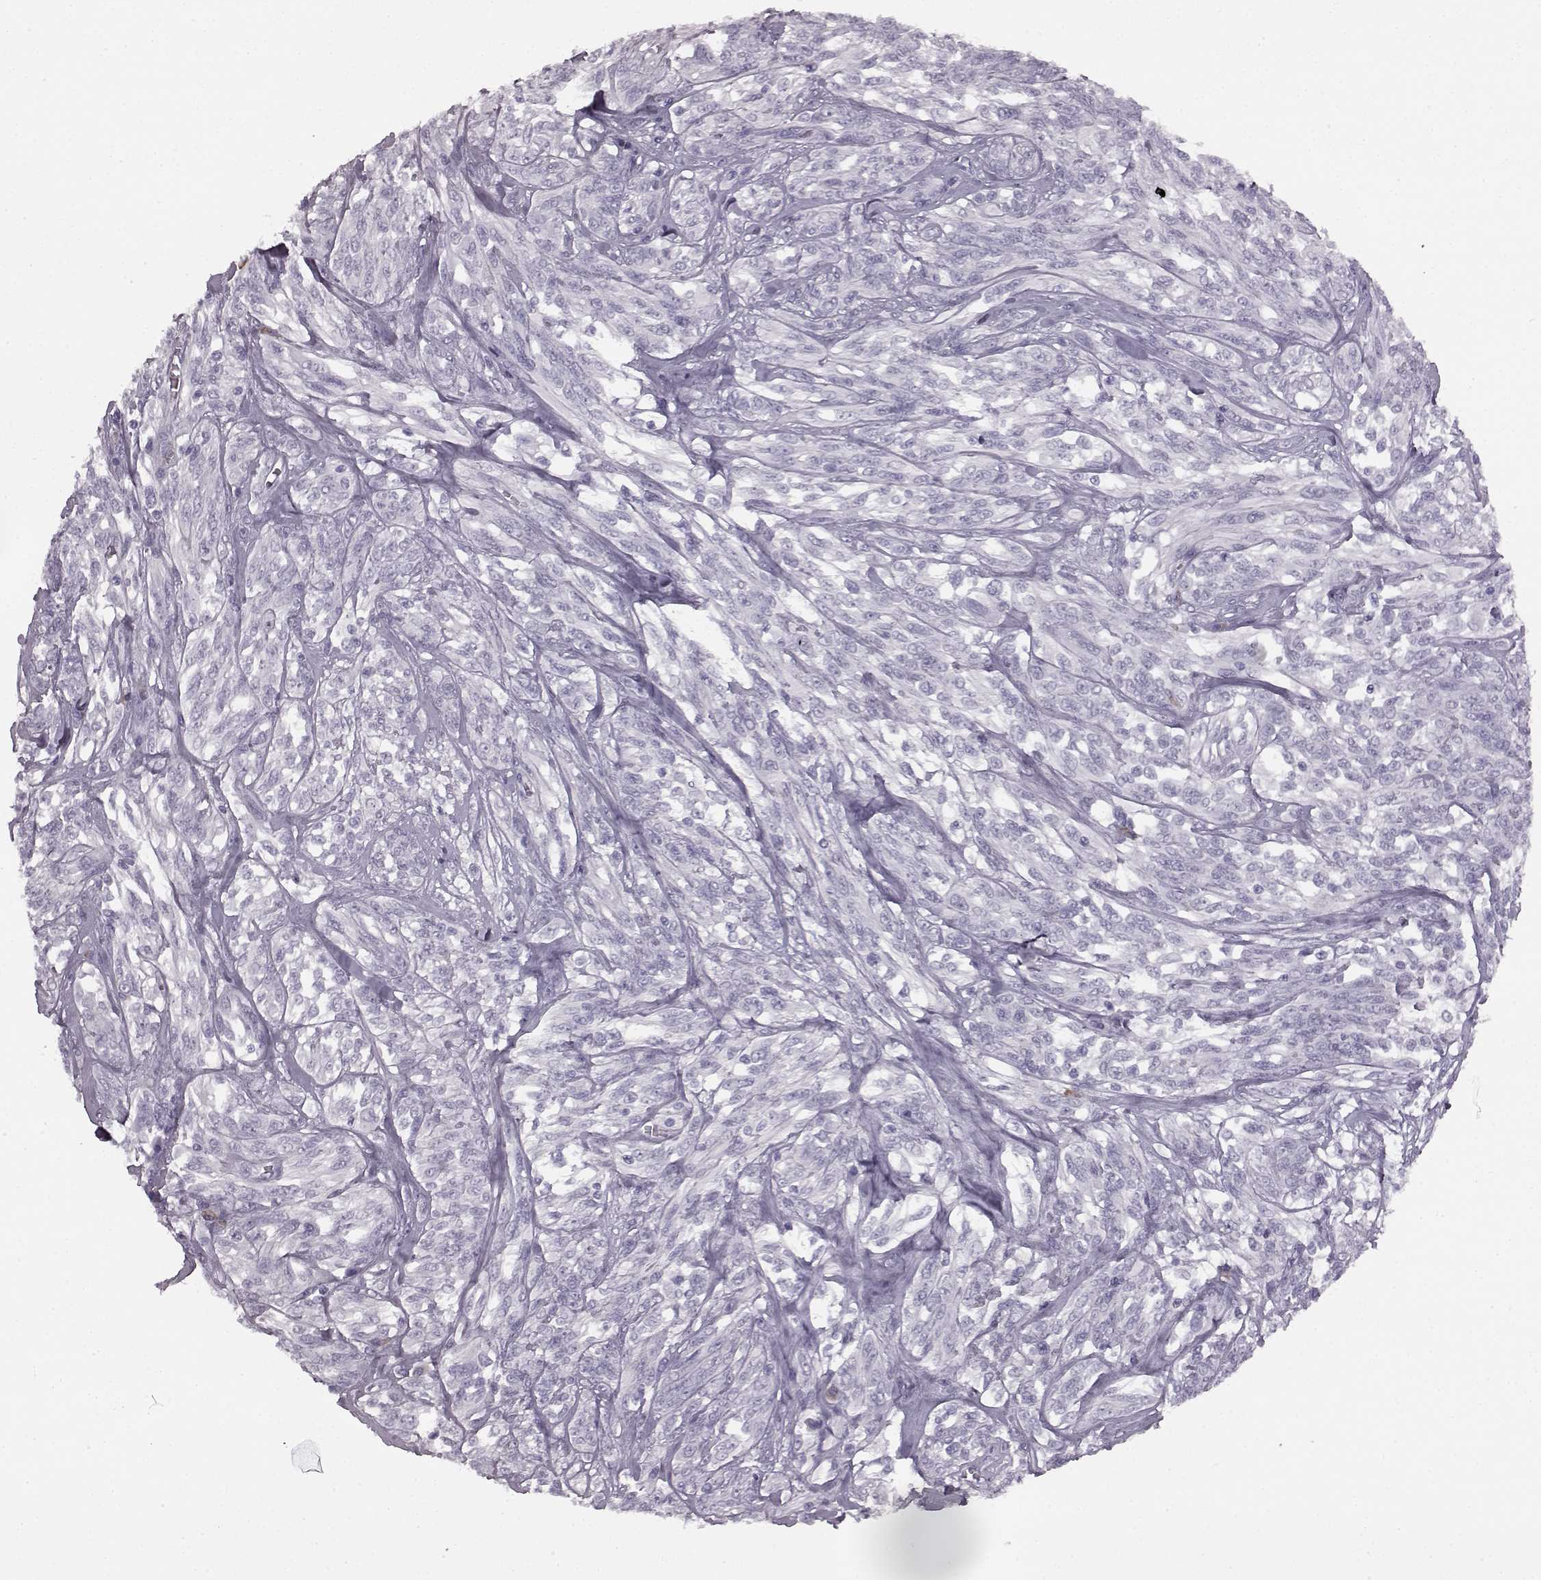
{"staining": {"intensity": "negative", "quantity": "none", "location": "none"}, "tissue": "melanoma", "cell_type": "Tumor cells", "image_type": "cancer", "snomed": [{"axis": "morphology", "description": "Malignant melanoma, NOS"}, {"axis": "topography", "description": "Skin"}], "caption": "The micrograph shows no staining of tumor cells in malignant melanoma.", "gene": "JSRP1", "patient": {"sex": "female", "age": 91}}